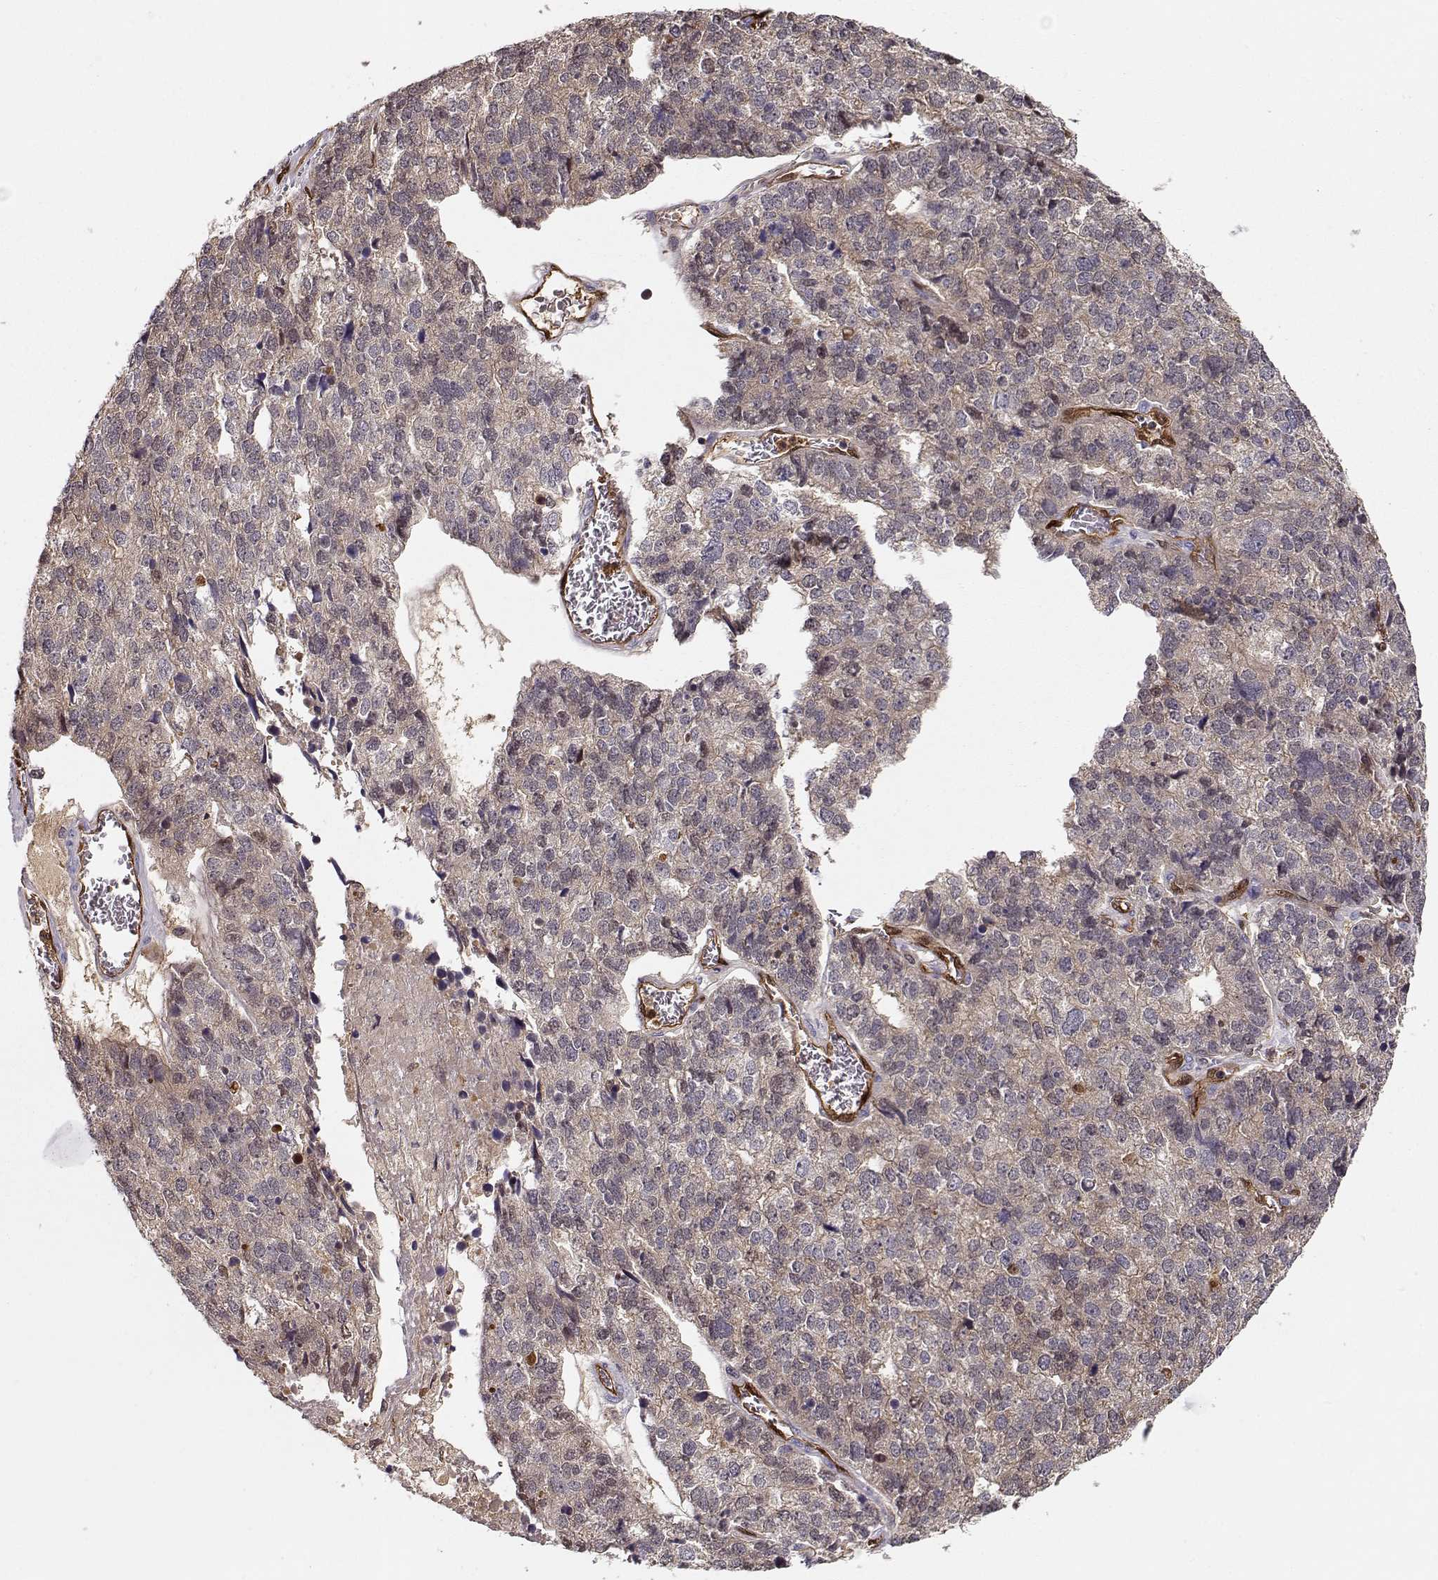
{"staining": {"intensity": "weak", "quantity": ">75%", "location": "cytoplasmic/membranous"}, "tissue": "stomach cancer", "cell_type": "Tumor cells", "image_type": "cancer", "snomed": [{"axis": "morphology", "description": "Adenocarcinoma, NOS"}, {"axis": "topography", "description": "Stomach"}], "caption": "A brown stain labels weak cytoplasmic/membranous positivity of a protein in stomach adenocarcinoma tumor cells.", "gene": "PNP", "patient": {"sex": "male", "age": 69}}